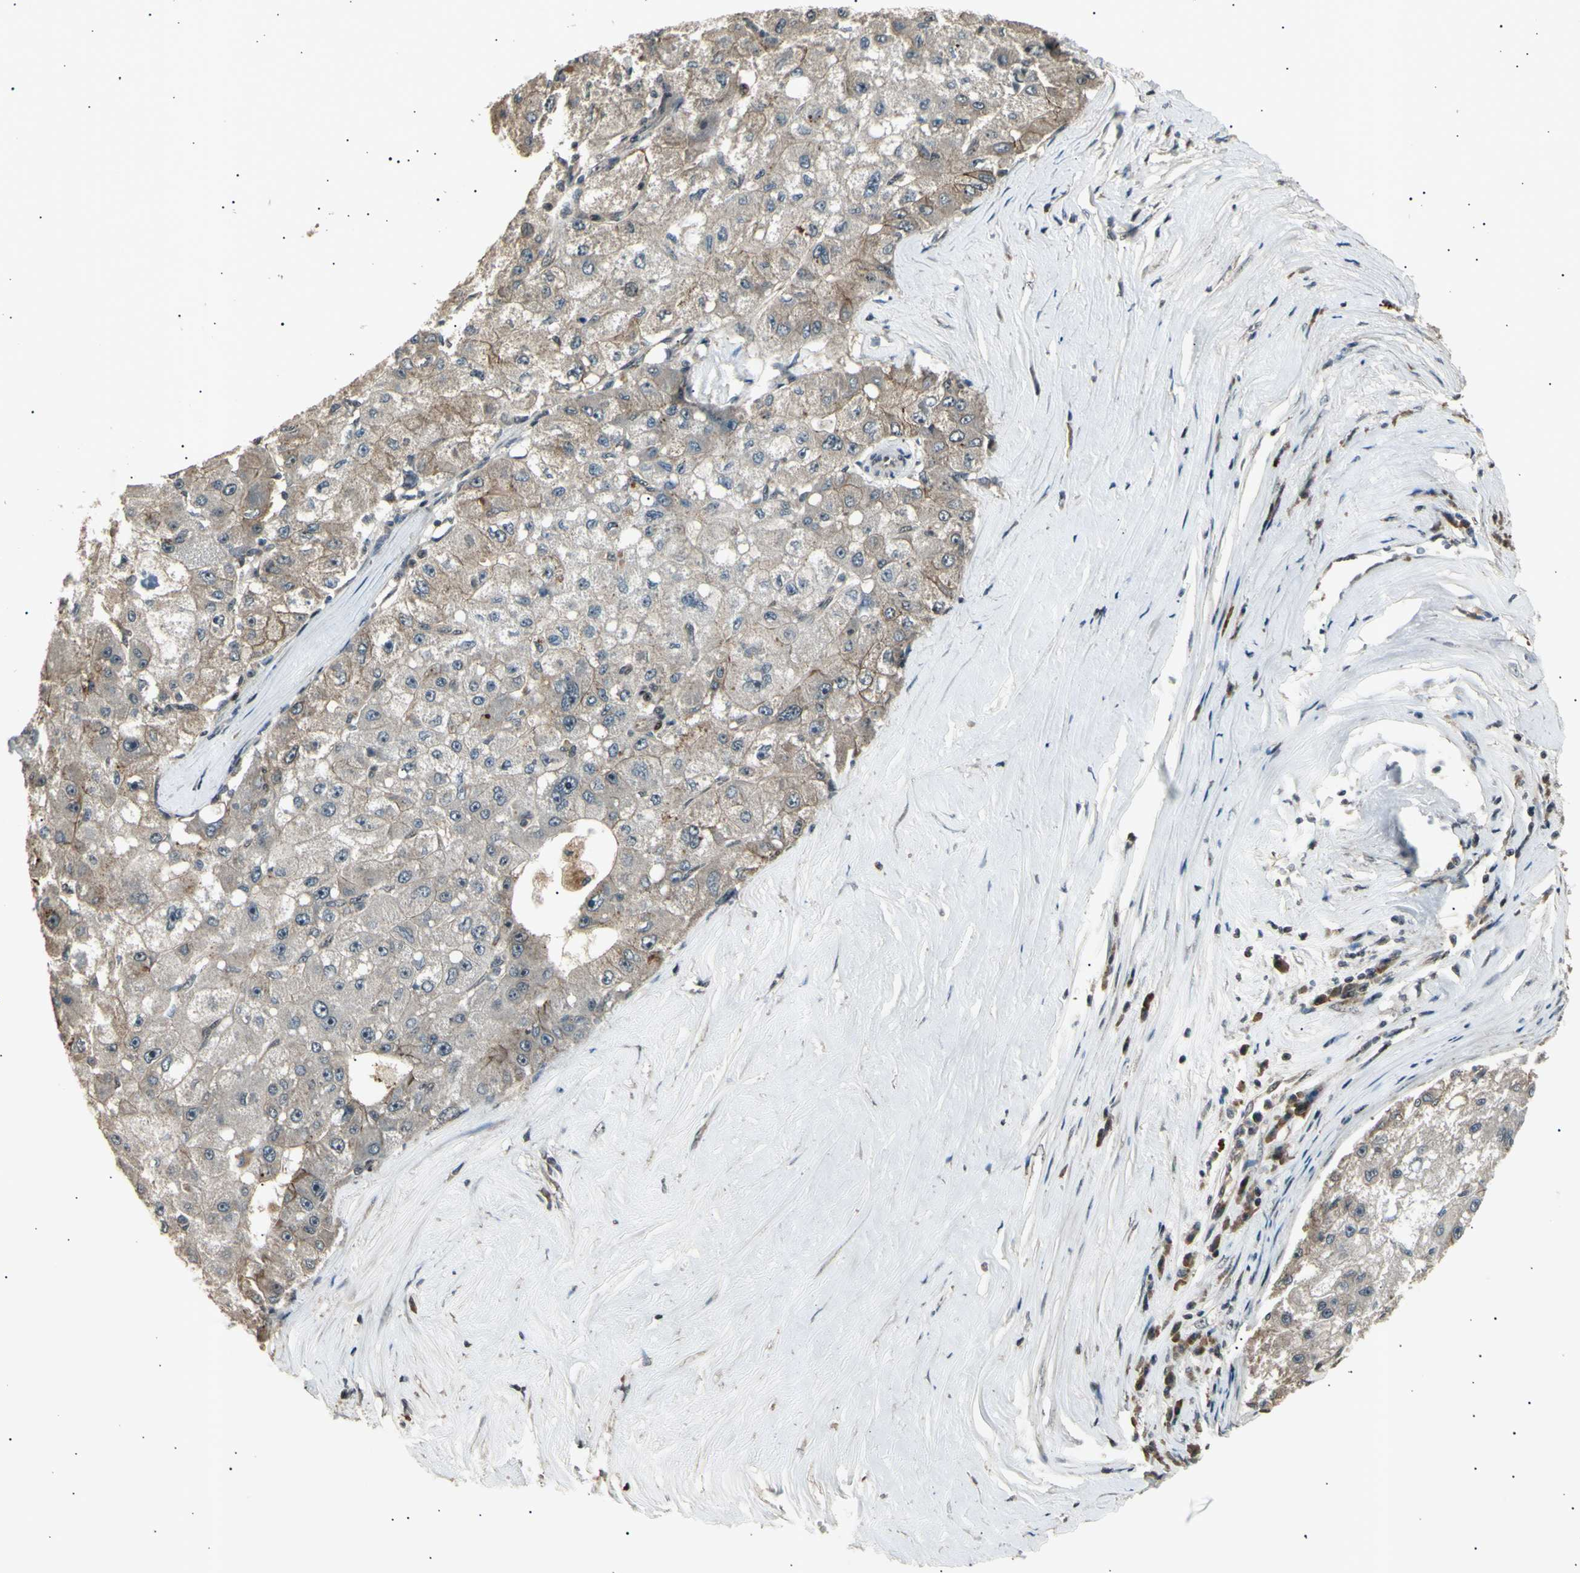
{"staining": {"intensity": "weak", "quantity": "<25%", "location": "cytoplasmic/membranous"}, "tissue": "liver cancer", "cell_type": "Tumor cells", "image_type": "cancer", "snomed": [{"axis": "morphology", "description": "Carcinoma, Hepatocellular, NOS"}, {"axis": "topography", "description": "Liver"}], "caption": "Tumor cells show no significant protein staining in liver hepatocellular carcinoma.", "gene": "NUAK2", "patient": {"sex": "male", "age": 80}}